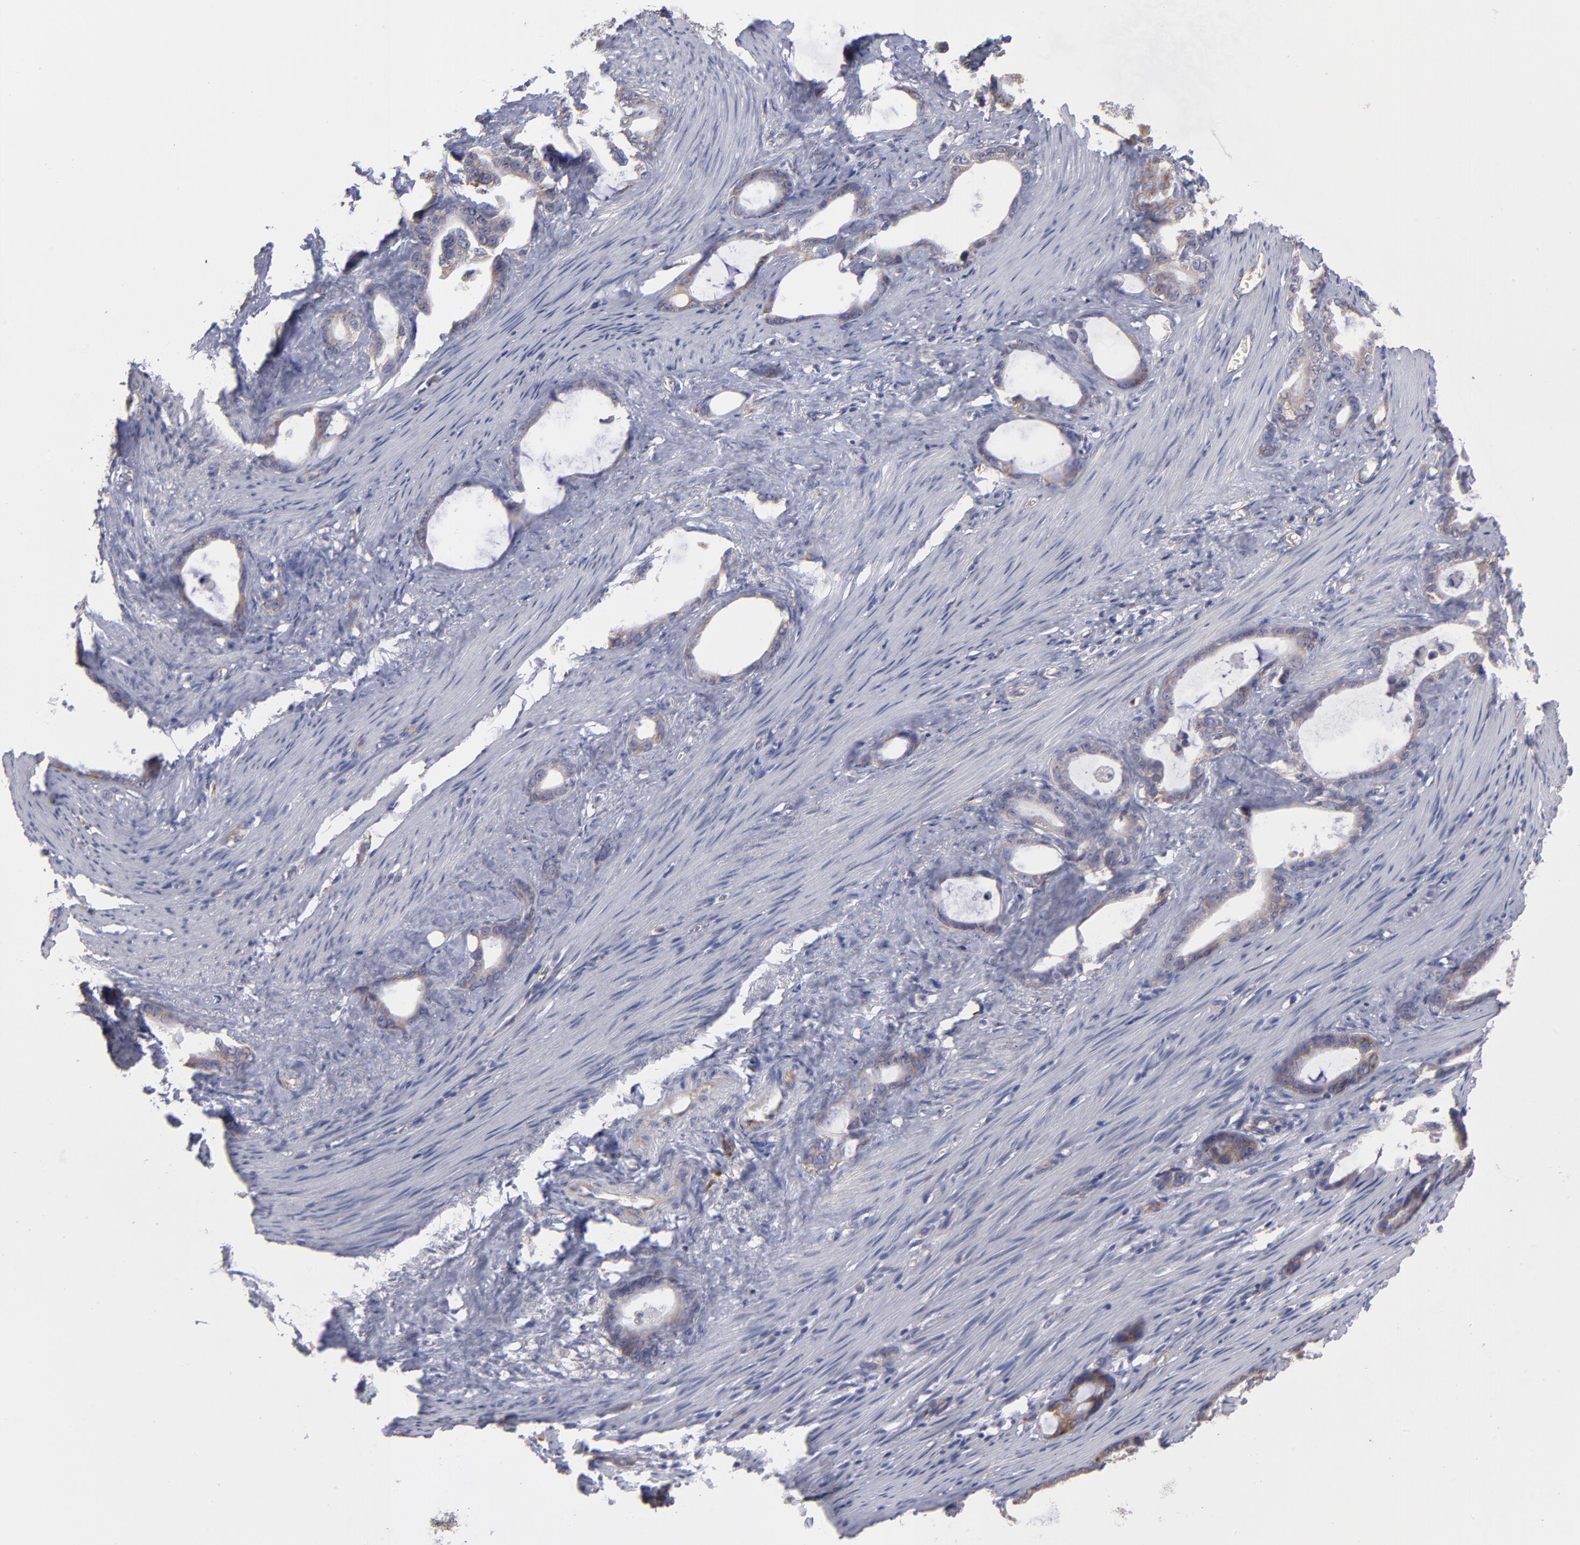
{"staining": {"intensity": "weak", "quantity": "<25%", "location": "cytoplasmic/membranous"}, "tissue": "stomach cancer", "cell_type": "Tumor cells", "image_type": "cancer", "snomed": [{"axis": "morphology", "description": "Adenocarcinoma, NOS"}, {"axis": "topography", "description": "Stomach"}], "caption": "High power microscopy photomicrograph of an IHC image of stomach adenocarcinoma, revealing no significant positivity in tumor cells. (Brightfield microscopy of DAB (3,3'-diaminobenzidine) IHC at high magnification).", "gene": "RPLP0", "patient": {"sex": "female", "age": 75}}